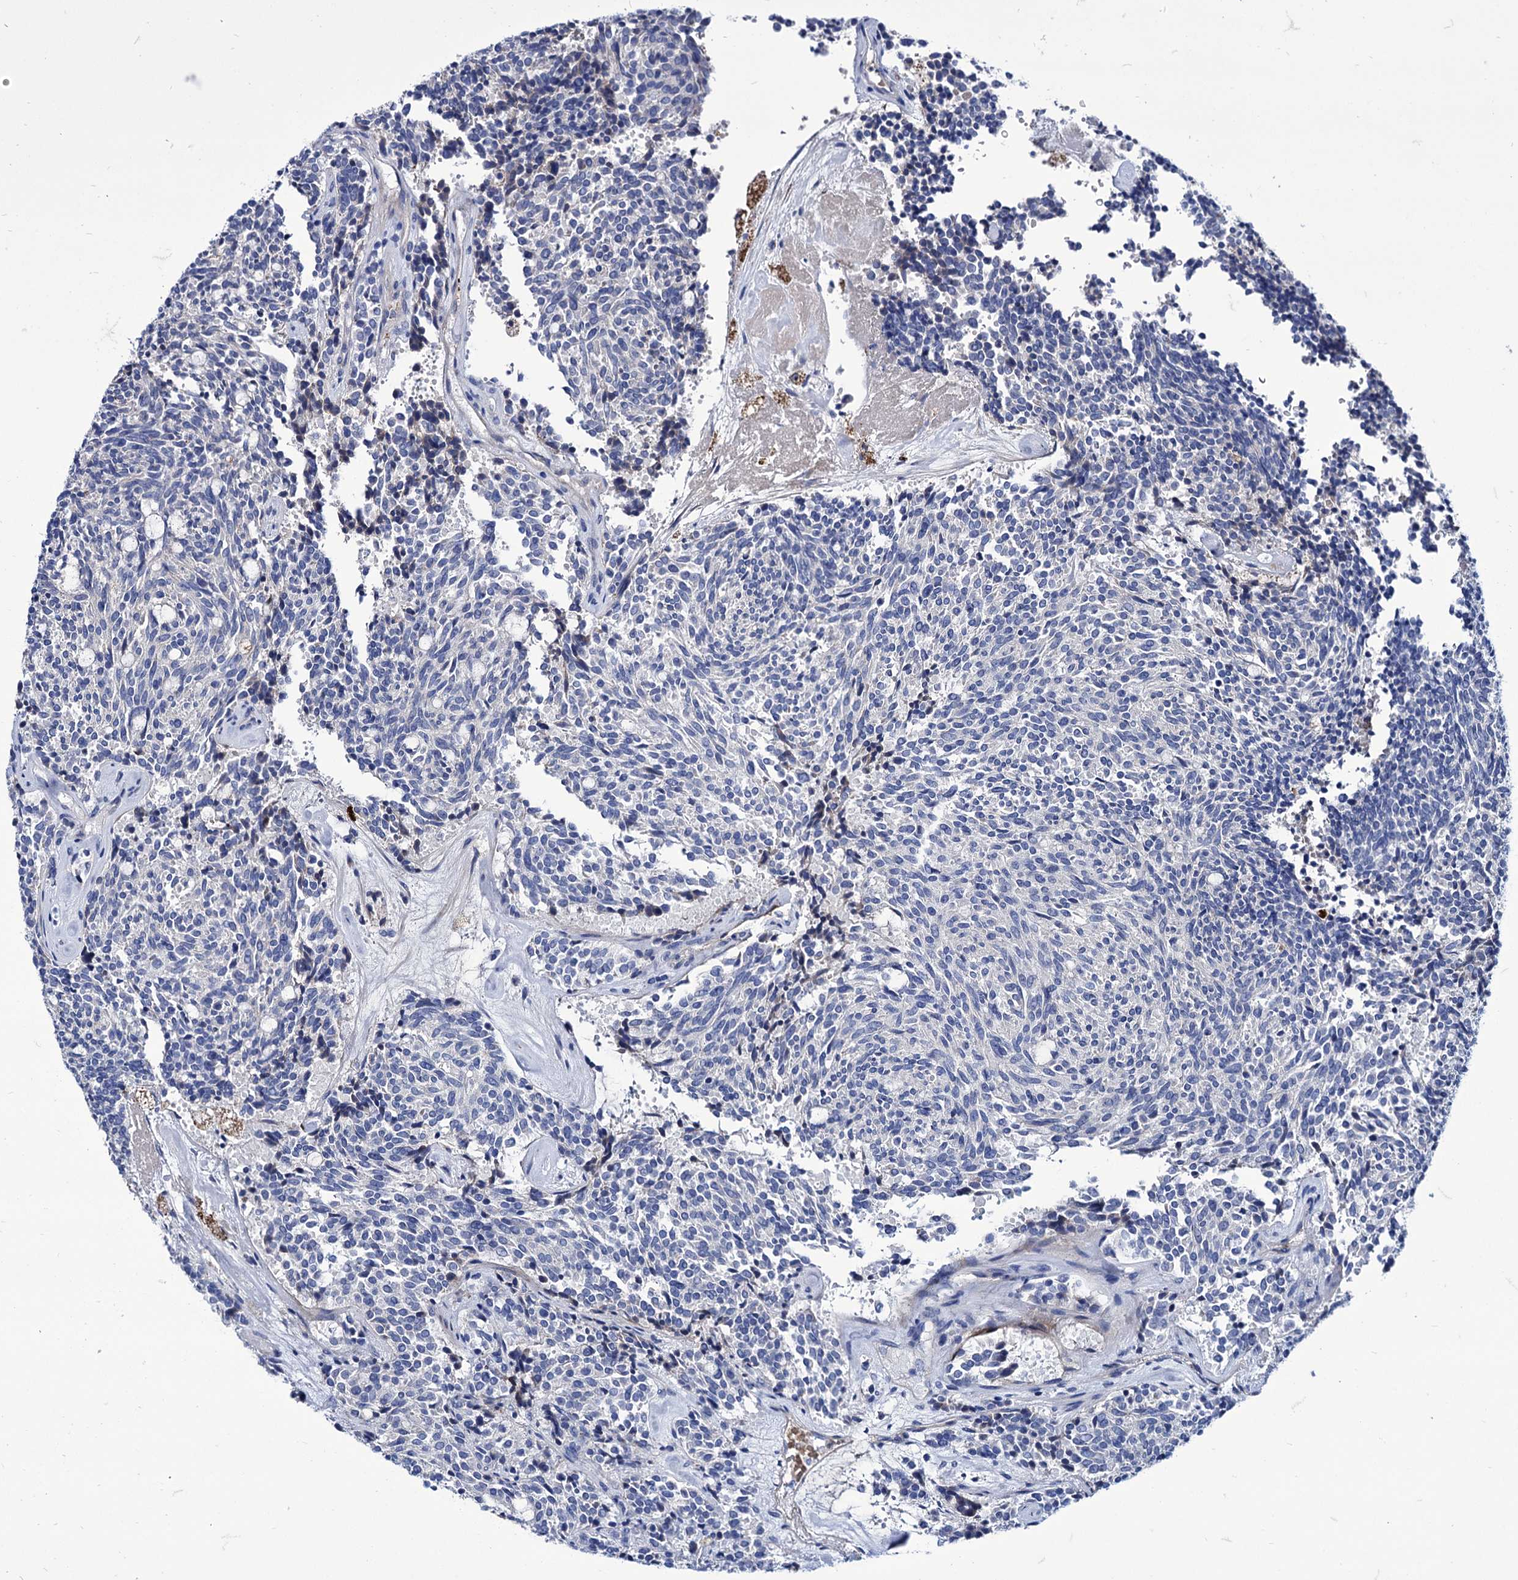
{"staining": {"intensity": "negative", "quantity": "none", "location": "none"}, "tissue": "carcinoid", "cell_type": "Tumor cells", "image_type": "cancer", "snomed": [{"axis": "morphology", "description": "Carcinoid, malignant, NOS"}, {"axis": "topography", "description": "Pancreas"}], "caption": "Histopathology image shows no protein staining in tumor cells of carcinoid tissue.", "gene": "AXL", "patient": {"sex": "female", "age": 54}}